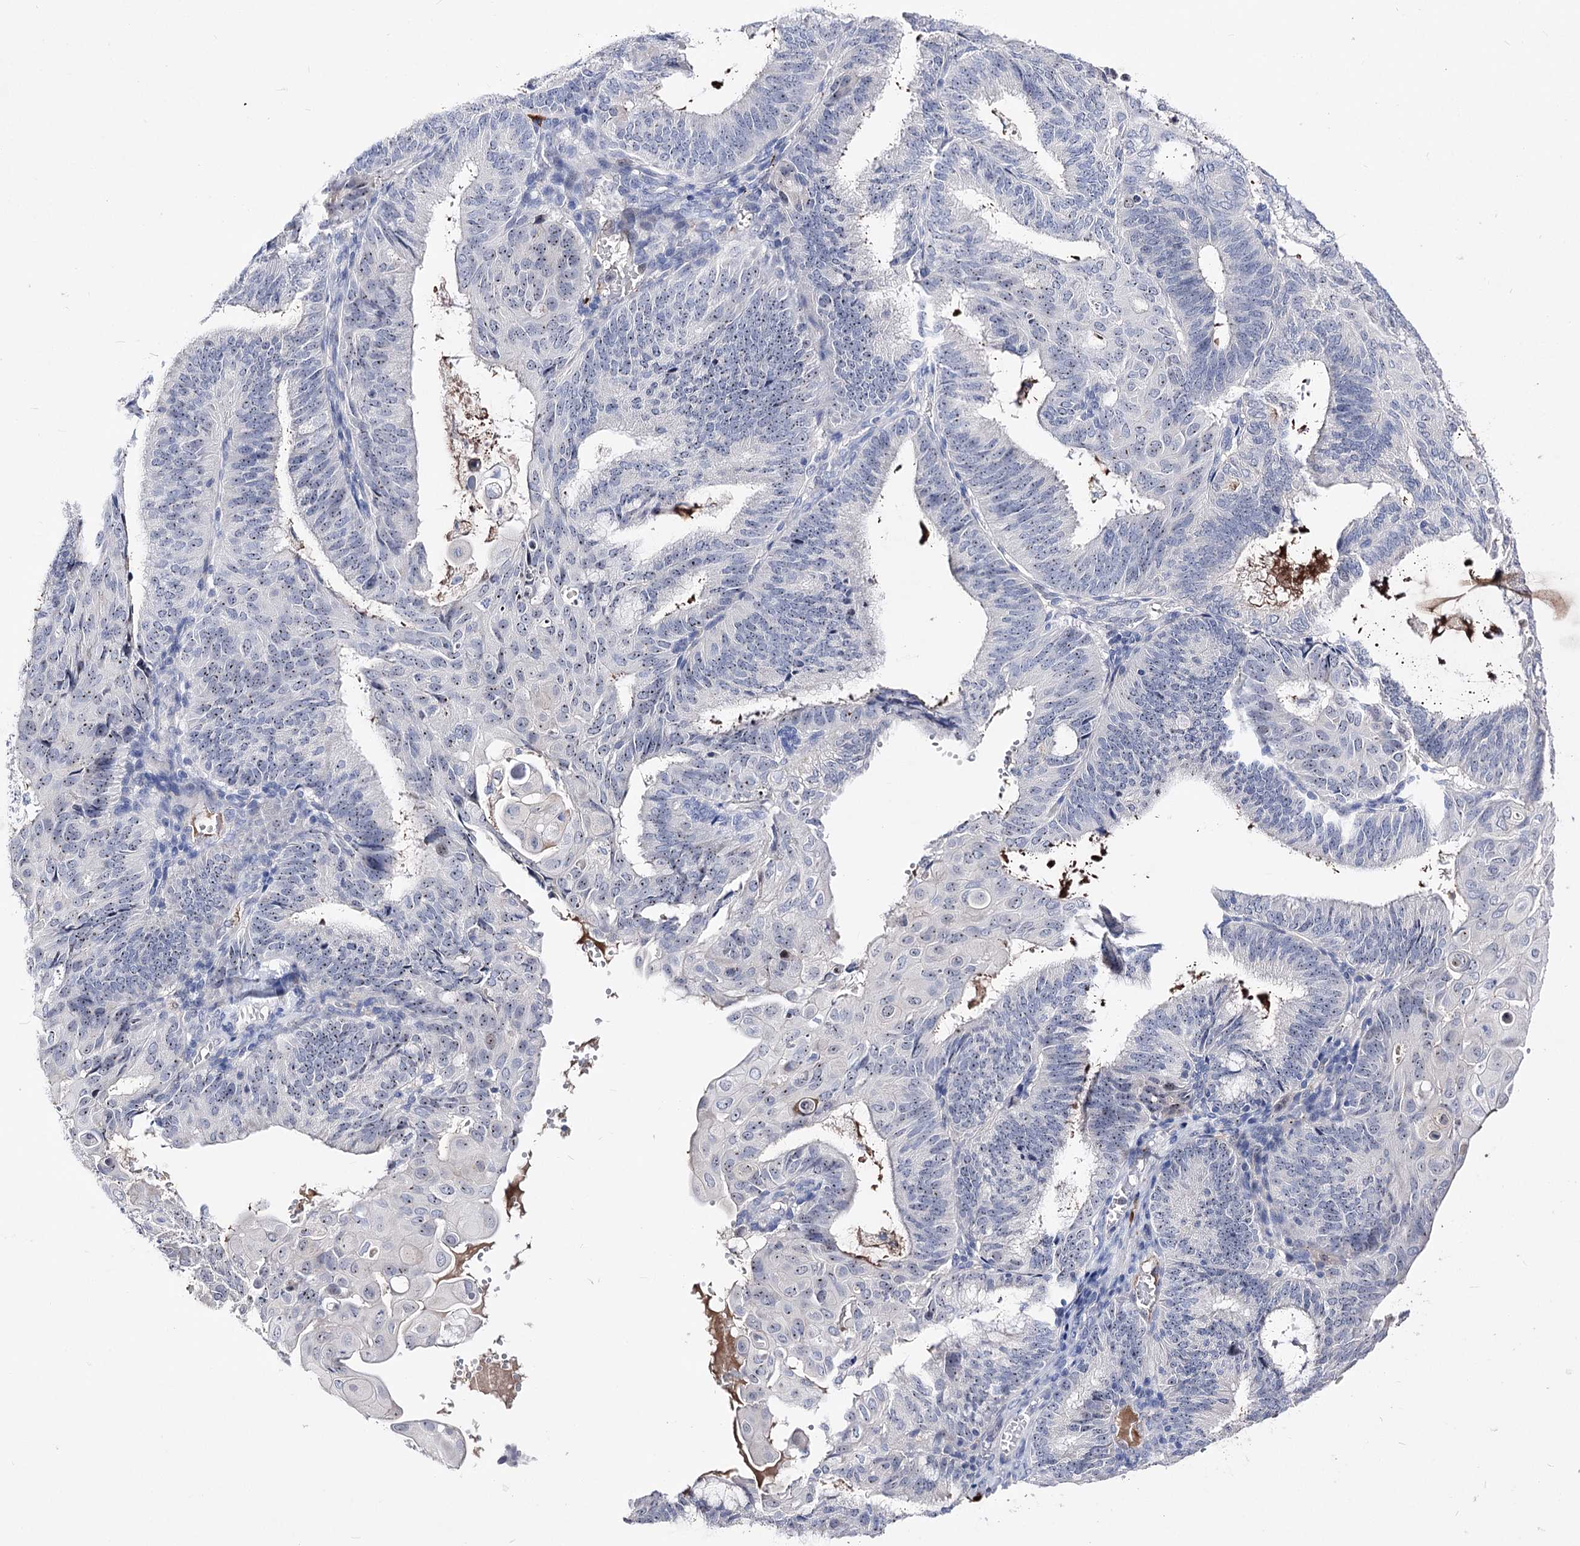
{"staining": {"intensity": "moderate", "quantity": "25%-75%", "location": "nuclear"}, "tissue": "endometrial cancer", "cell_type": "Tumor cells", "image_type": "cancer", "snomed": [{"axis": "morphology", "description": "Adenocarcinoma, NOS"}, {"axis": "topography", "description": "Endometrium"}], "caption": "DAB immunohistochemical staining of human endometrial cancer (adenocarcinoma) shows moderate nuclear protein staining in approximately 25%-75% of tumor cells. (IHC, brightfield microscopy, high magnification).", "gene": "PCGF5", "patient": {"sex": "female", "age": 49}}